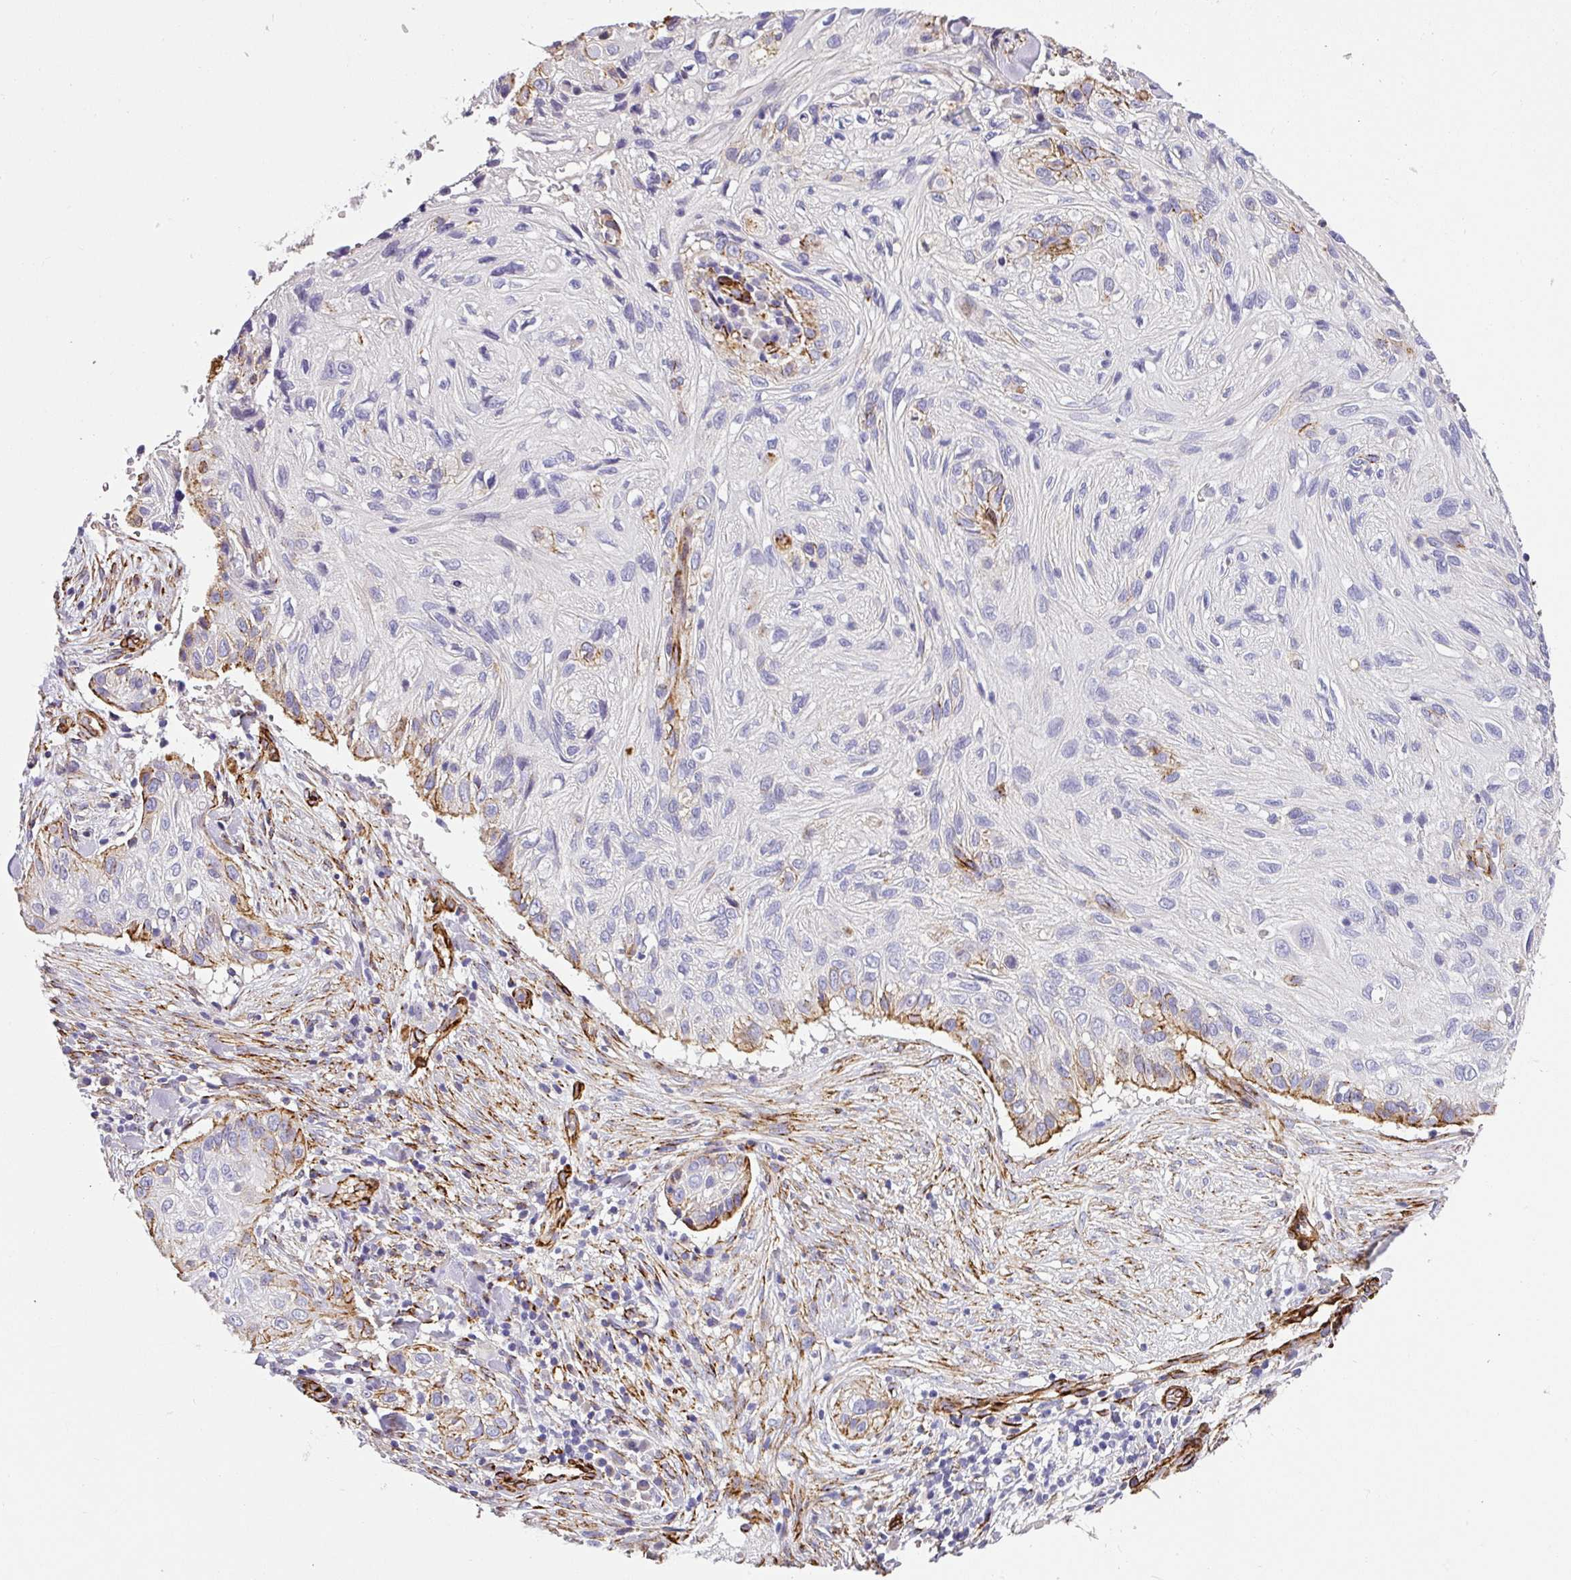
{"staining": {"intensity": "weak", "quantity": "<25%", "location": "cytoplasmic/membranous"}, "tissue": "skin cancer", "cell_type": "Tumor cells", "image_type": "cancer", "snomed": [{"axis": "morphology", "description": "Squamous cell carcinoma, NOS"}, {"axis": "topography", "description": "Skin"}], "caption": "The micrograph reveals no staining of tumor cells in skin cancer. (DAB (3,3'-diaminobenzidine) IHC, high magnification).", "gene": "SLC25A17", "patient": {"sex": "male", "age": 82}}